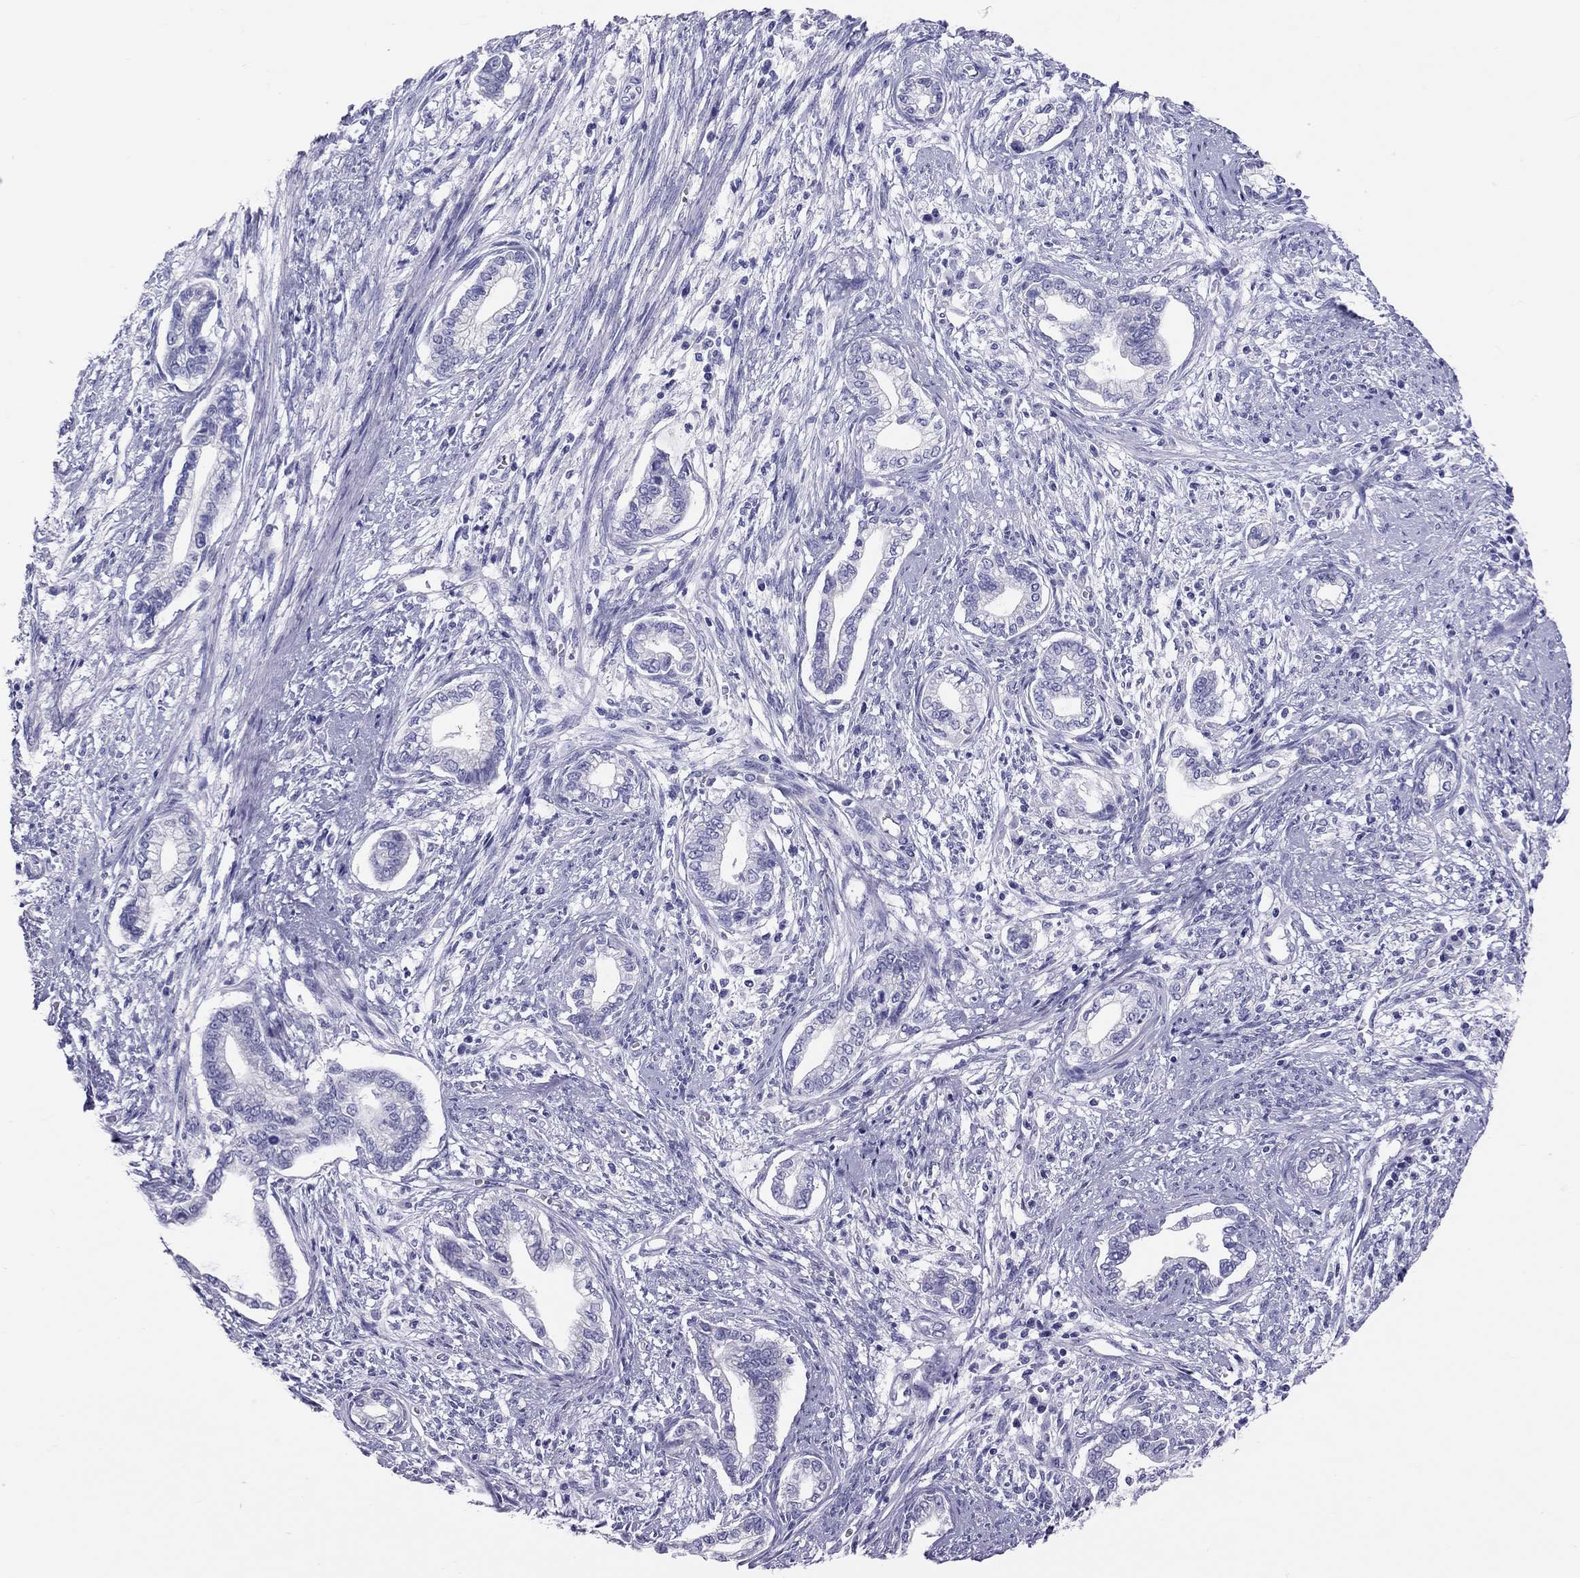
{"staining": {"intensity": "negative", "quantity": "none", "location": "none"}, "tissue": "cervical cancer", "cell_type": "Tumor cells", "image_type": "cancer", "snomed": [{"axis": "morphology", "description": "Adenocarcinoma, NOS"}, {"axis": "topography", "description": "Cervix"}], "caption": "This photomicrograph is of cervical cancer (adenocarcinoma) stained with immunohistochemistry (IHC) to label a protein in brown with the nuclei are counter-stained blue. There is no expression in tumor cells.", "gene": "PSMB11", "patient": {"sex": "female", "age": 62}}